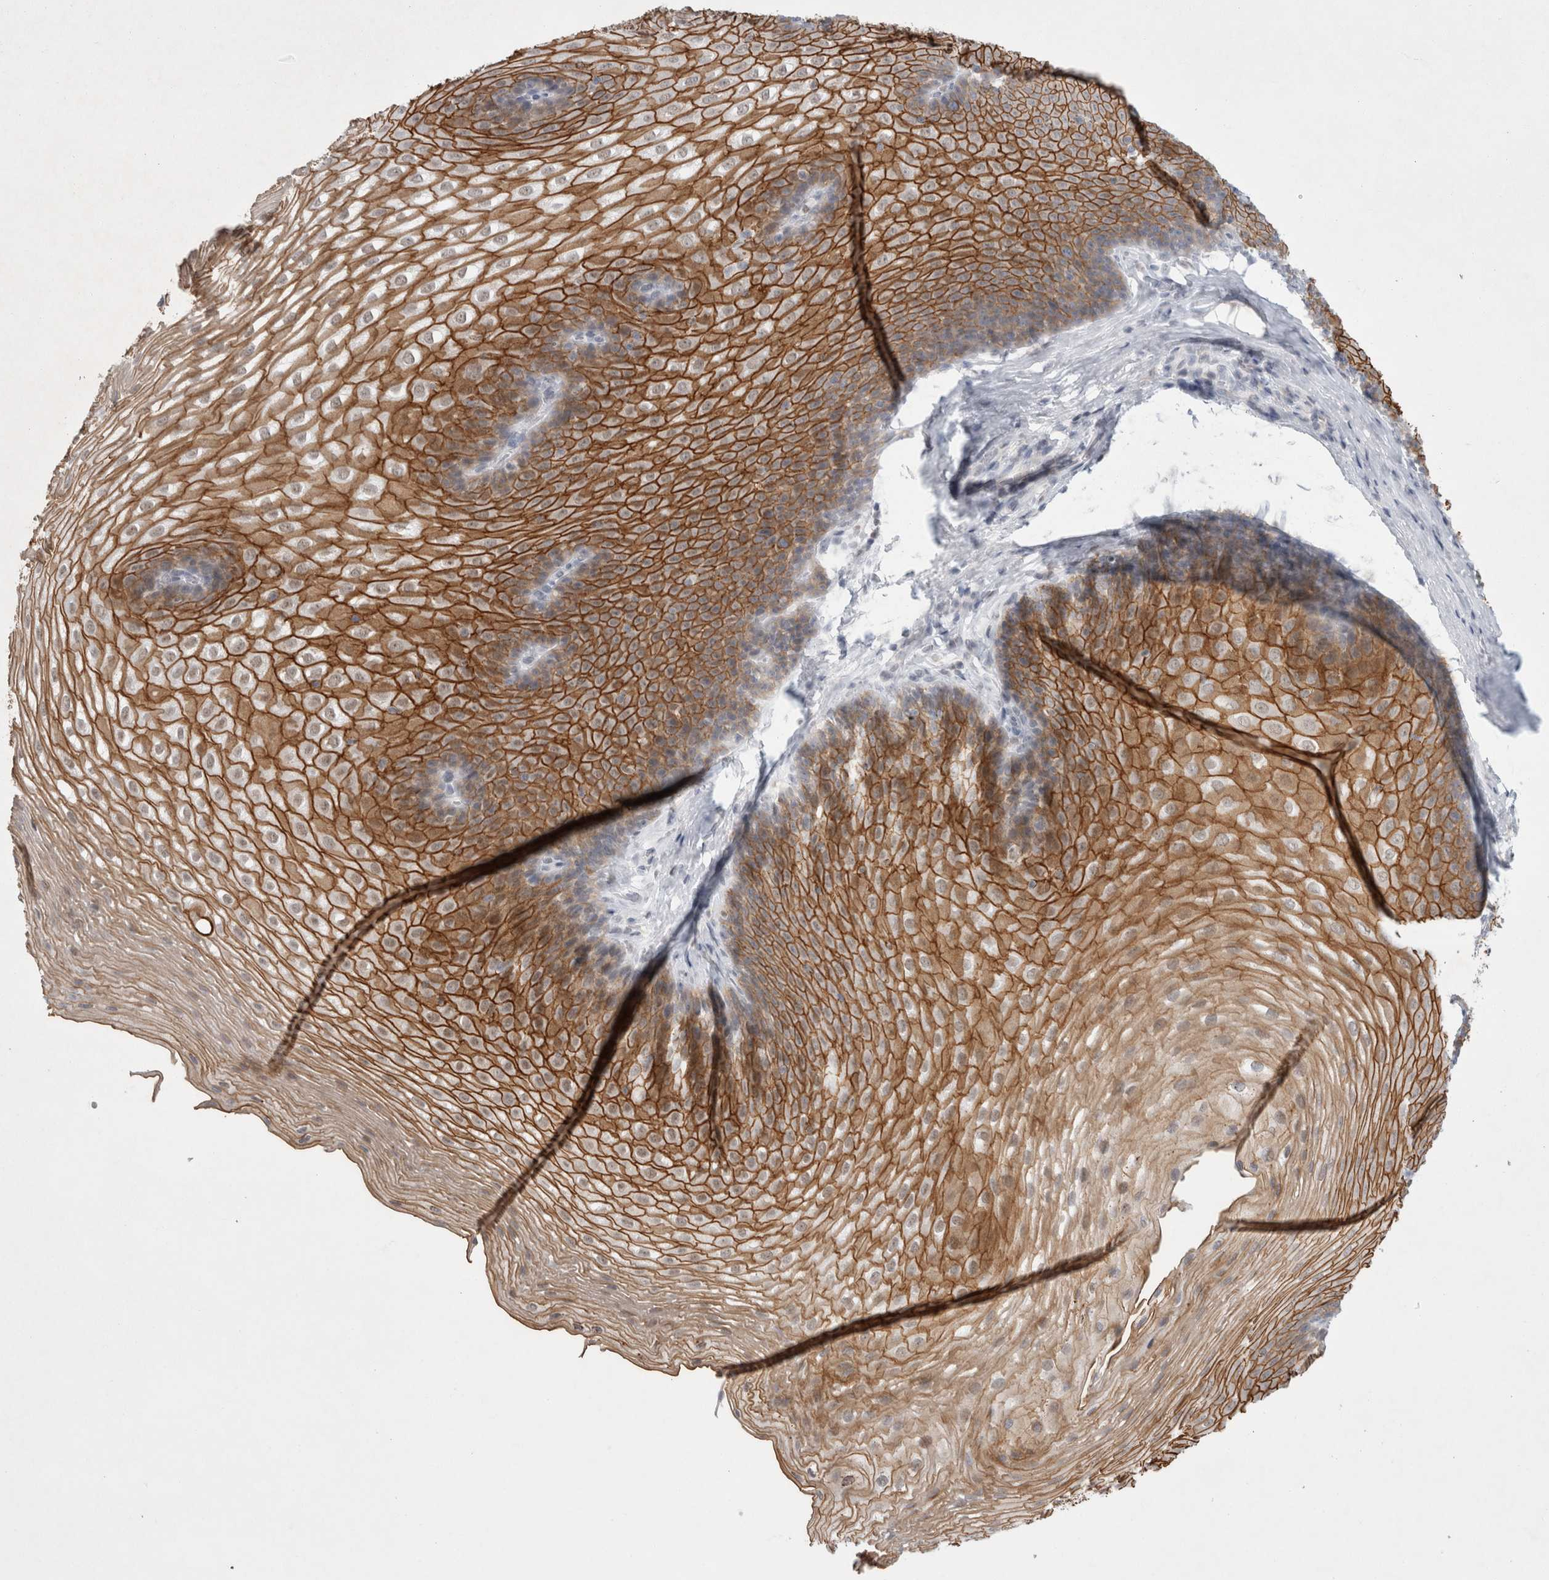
{"staining": {"intensity": "strong", "quantity": ">75%", "location": "cytoplasmic/membranous"}, "tissue": "esophagus", "cell_type": "Squamous epithelial cells", "image_type": "normal", "snomed": [{"axis": "morphology", "description": "Normal tissue, NOS"}, {"axis": "topography", "description": "Esophagus"}], "caption": "Strong cytoplasmic/membranous positivity for a protein is seen in approximately >75% of squamous epithelial cells of normal esophagus using immunohistochemistry.", "gene": "NIPA1", "patient": {"sex": "female", "age": 66}}